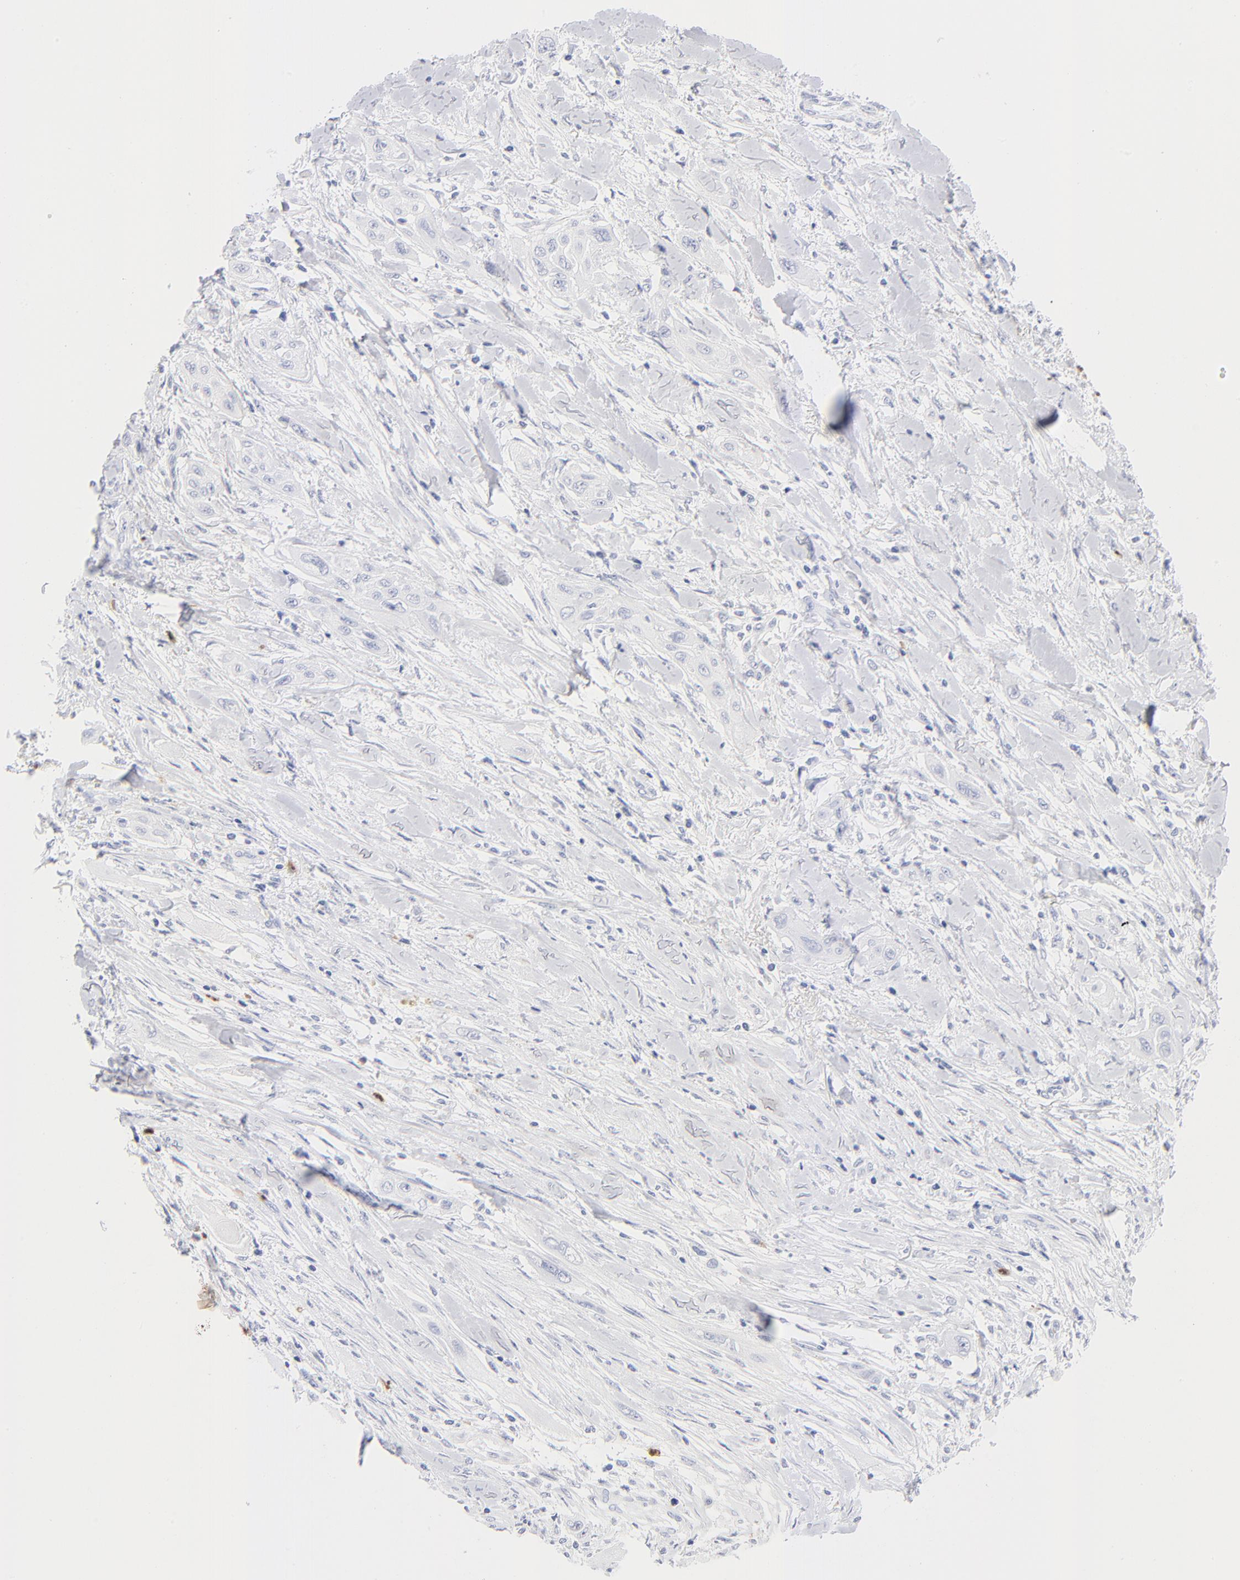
{"staining": {"intensity": "negative", "quantity": "none", "location": "none"}, "tissue": "lung cancer", "cell_type": "Tumor cells", "image_type": "cancer", "snomed": [{"axis": "morphology", "description": "Squamous cell carcinoma, NOS"}, {"axis": "topography", "description": "Lung"}], "caption": "A histopathology image of lung cancer stained for a protein reveals no brown staining in tumor cells. (DAB IHC, high magnification).", "gene": "ARG1", "patient": {"sex": "female", "age": 47}}